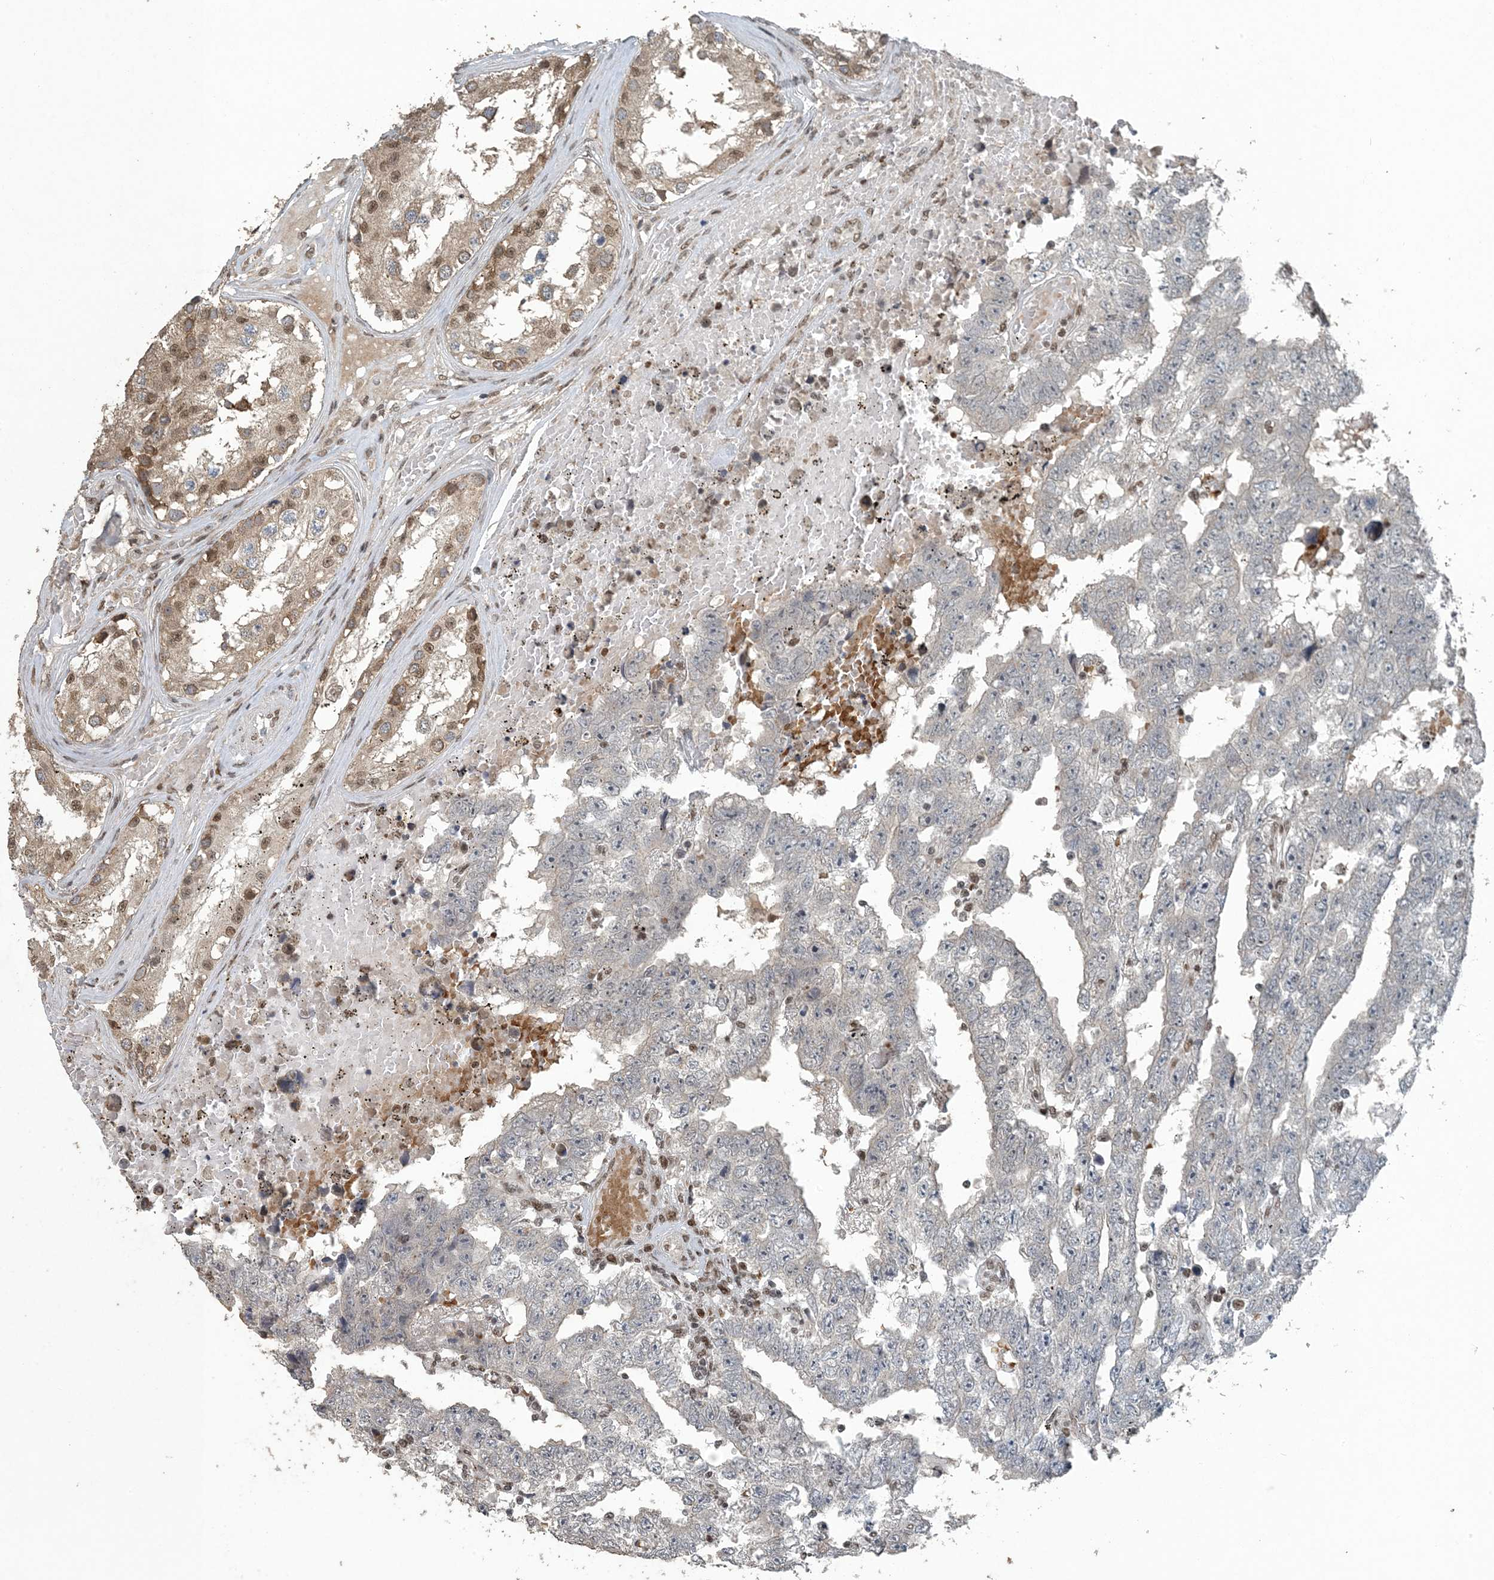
{"staining": {"intensity": "negative", "quantity": "none", "location": "none"}, "tissue": "testis cancer", "cell_type": "Tumor cells", "image_type": "cancer", "snomed": [{"axis": "morphology", "description": "Carcinoma, Embryonal, NOS"}, {"axis": "topography", "description": "Testis"}], "caption": "This micrograph is of testis cancer (embryonal carcinoma) stained with immunohistochemistry to label a protein in brown with the nuclei are counter-stained blue. There is no positivity in tumor cells. (DAB immunohistochemistry visualized using brightfield microscopy, high magnification).", "gene": "MBD2", "patient": {"sex": "male", "age": 25}}